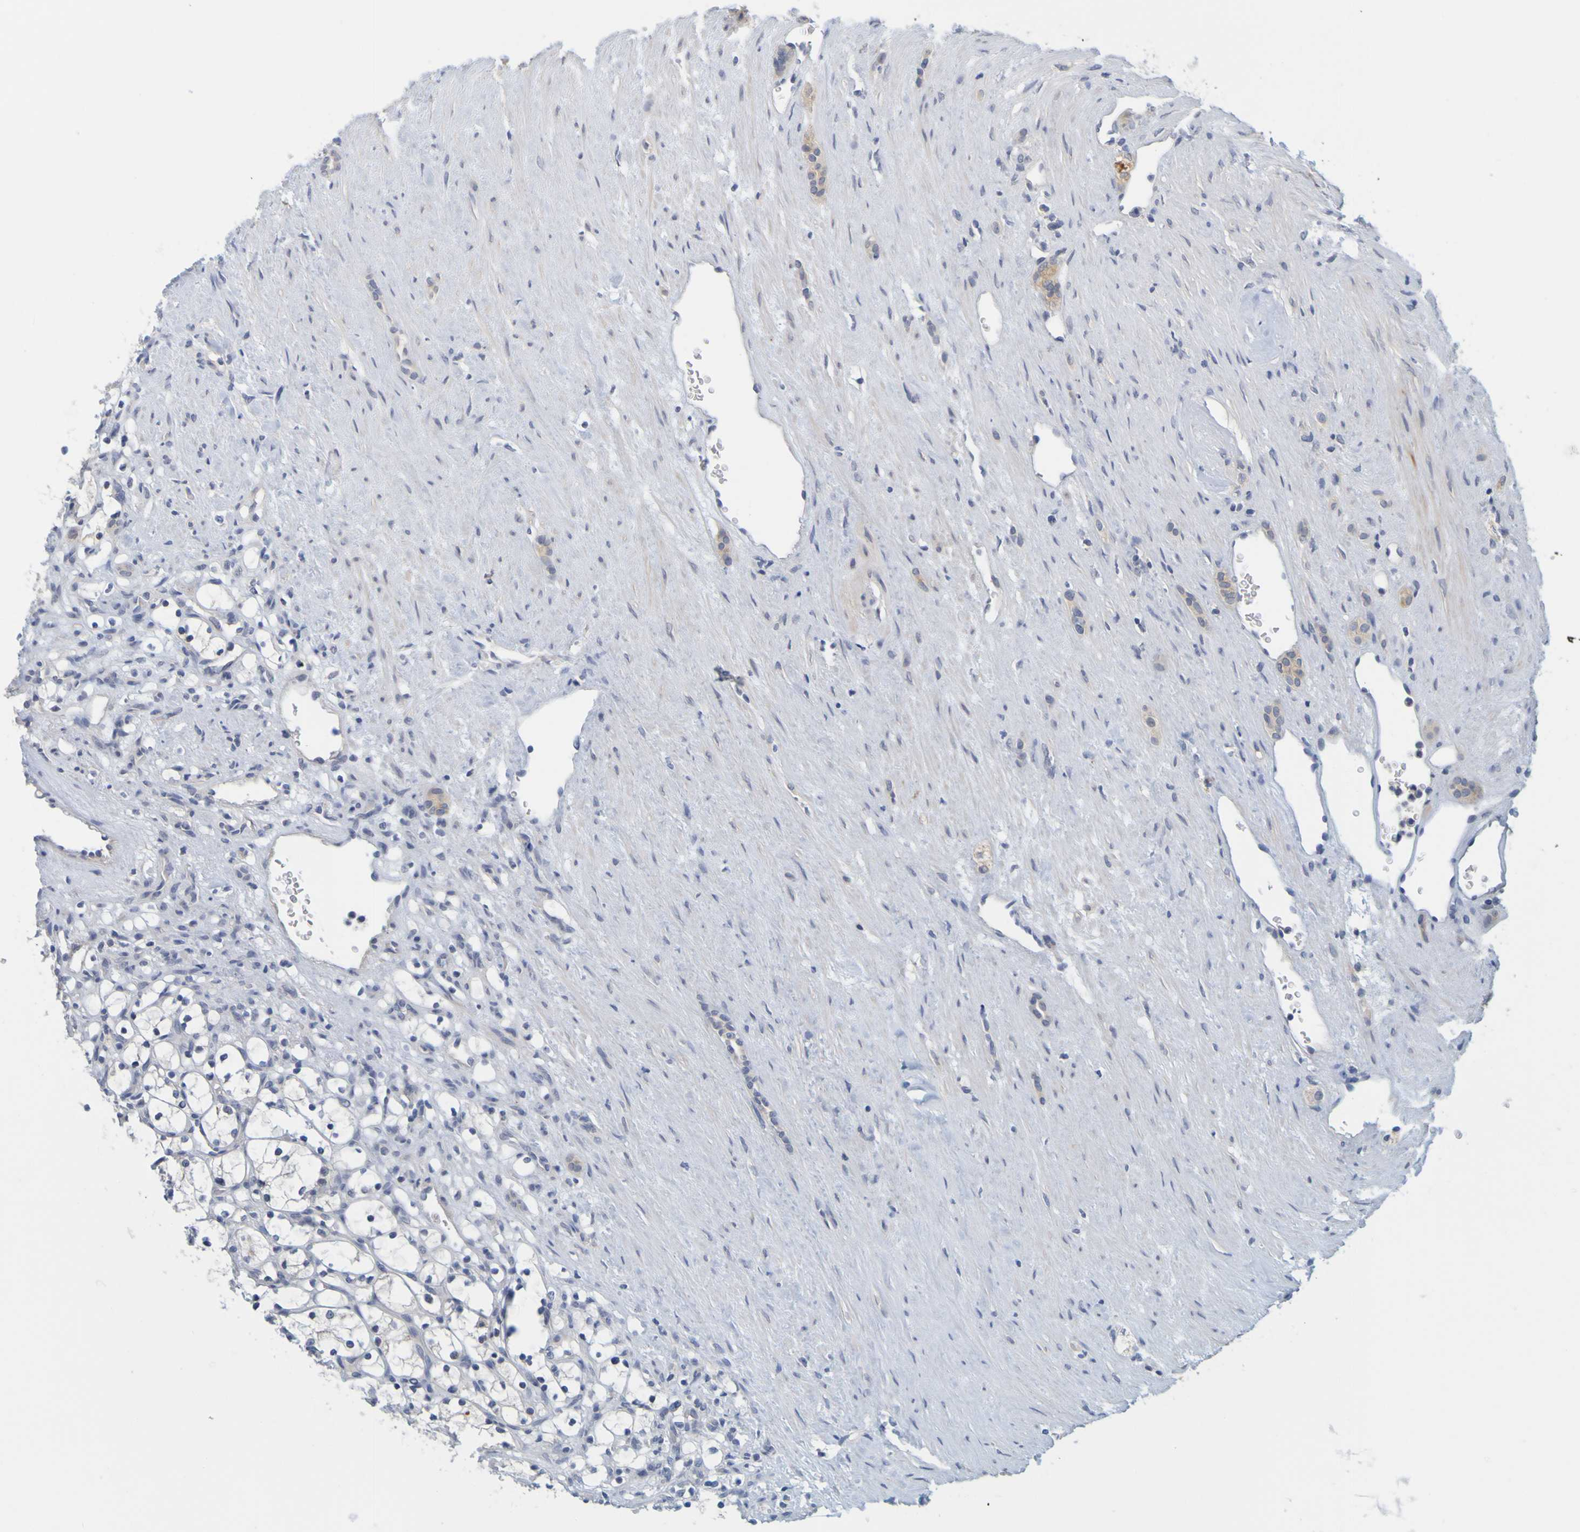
{"staining": {"intensity": "negative", "quantity": "none", "location": "none"}, "tissue": "renal cancer", "cell_type": "Tumor cells", "image_type": "cancer", "snomed": [{"axis": "morphology", "description": "Adenocarcinoma, NOS"}, {"axis": "topography", "description": "Kidney"}], "caption": "DAB (3,3'-diaminobenzidine) immunohistochemical staining of human renal adenocarcinoma reveals no significant staining in tumor cells. (Stains: DAB immunohistochemistry (IHC) with hematoxylin counter stain, Microscopy: brightfield microscopy at high magnification).", "gene": "ENDOU", "patient": {"sex": "female", "age": 69}}